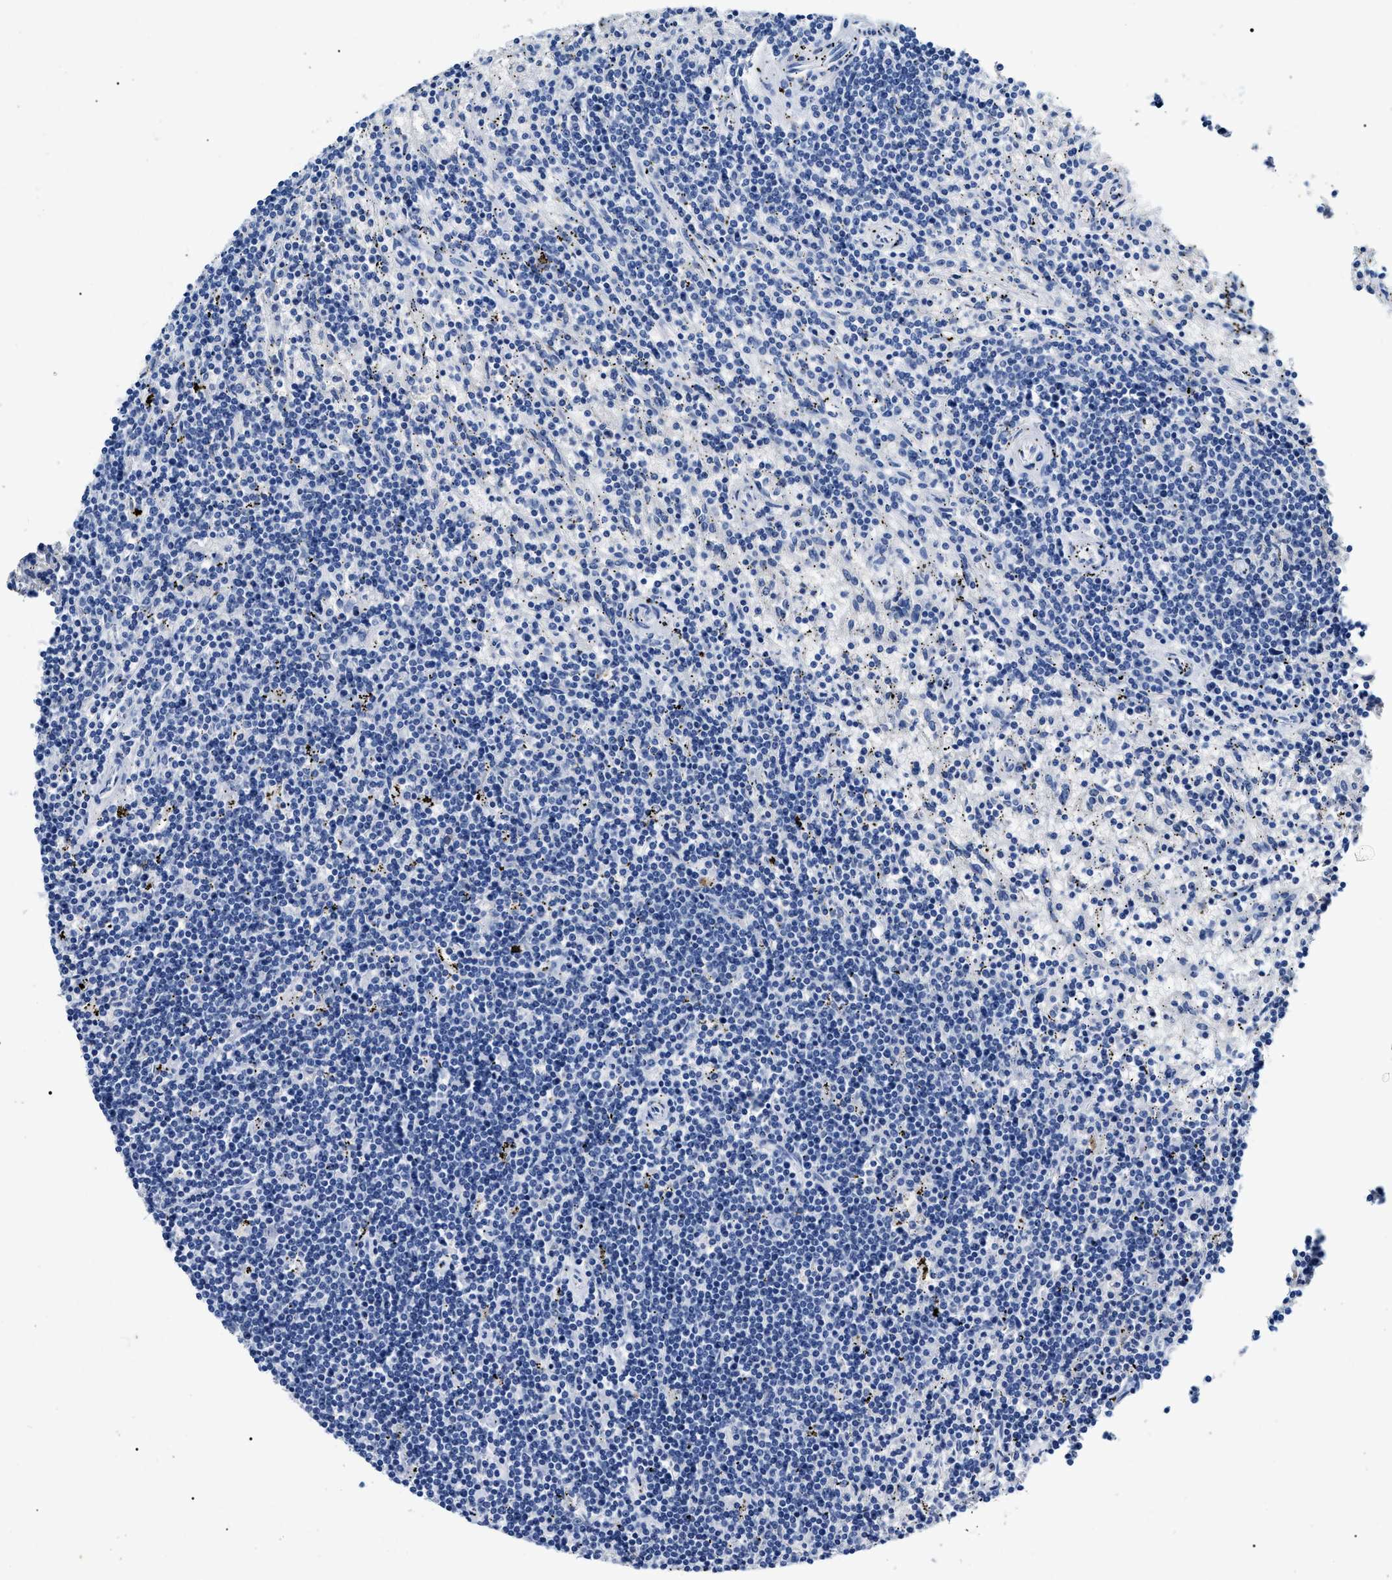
{"staining": {"intensity": "negative", "quantity": "none", "location": "none"}, "tissue": "lymphoma", "cell_type": "Tumor cells", "image_type": "cancer", "snomed": [{"axis": "morphology", "description": "Malignant lymphoma, non-Hodgkin's type, Low grade"}, {"axis": "topography", "description": "Spleen"}], "caption": "The photomicrograph reveals no staining of tumor cells in low-grade malignant lymphoma, non-Hodgkin's type. (Stains: DAB immunohistochemistry (IHC) with hematoxylin counter stain, Microscopy: brightfield microscopy at high magnification).", "gene": "LRRC8E", "patient": {"sex": "male", "age": 76}}